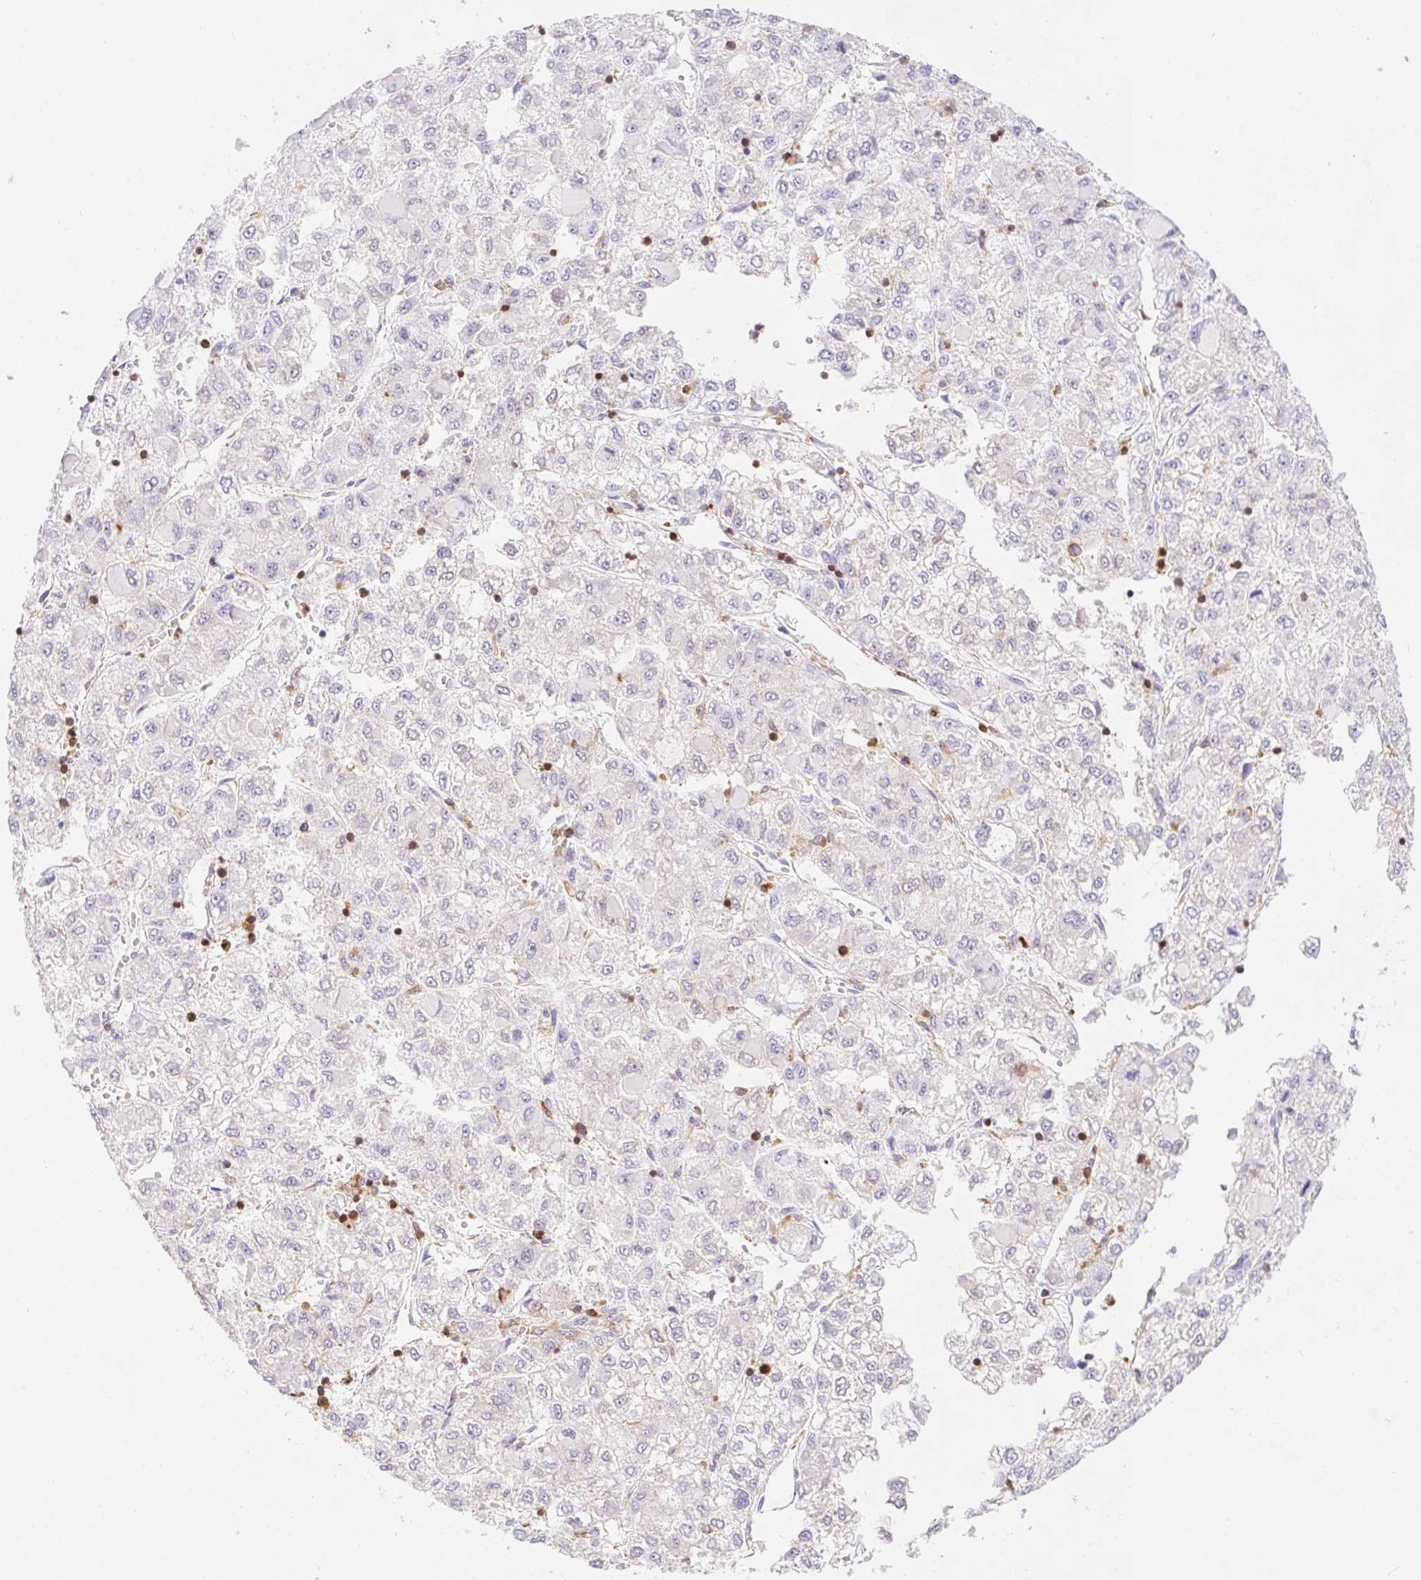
{"staining": {"intensity": "negative", "quantity": "none", "location": "none"}, "tissue": "liver cancer", "cell_type": "Tumor cells", "image_type": "cancer", "snomed": [{"axis": "morphology", "description": "Carcinoma, Hepatocellular, NOS"}, {"axis": "topography", "description": "Liver"}], "caption": "Liver cancer (hepatocellular carcinoma) was stained to show a protein in brown. There is no significant expression in tumor cells.", "gene": "APBB1IP", "patient": {"sex": "male", "age": 40}}